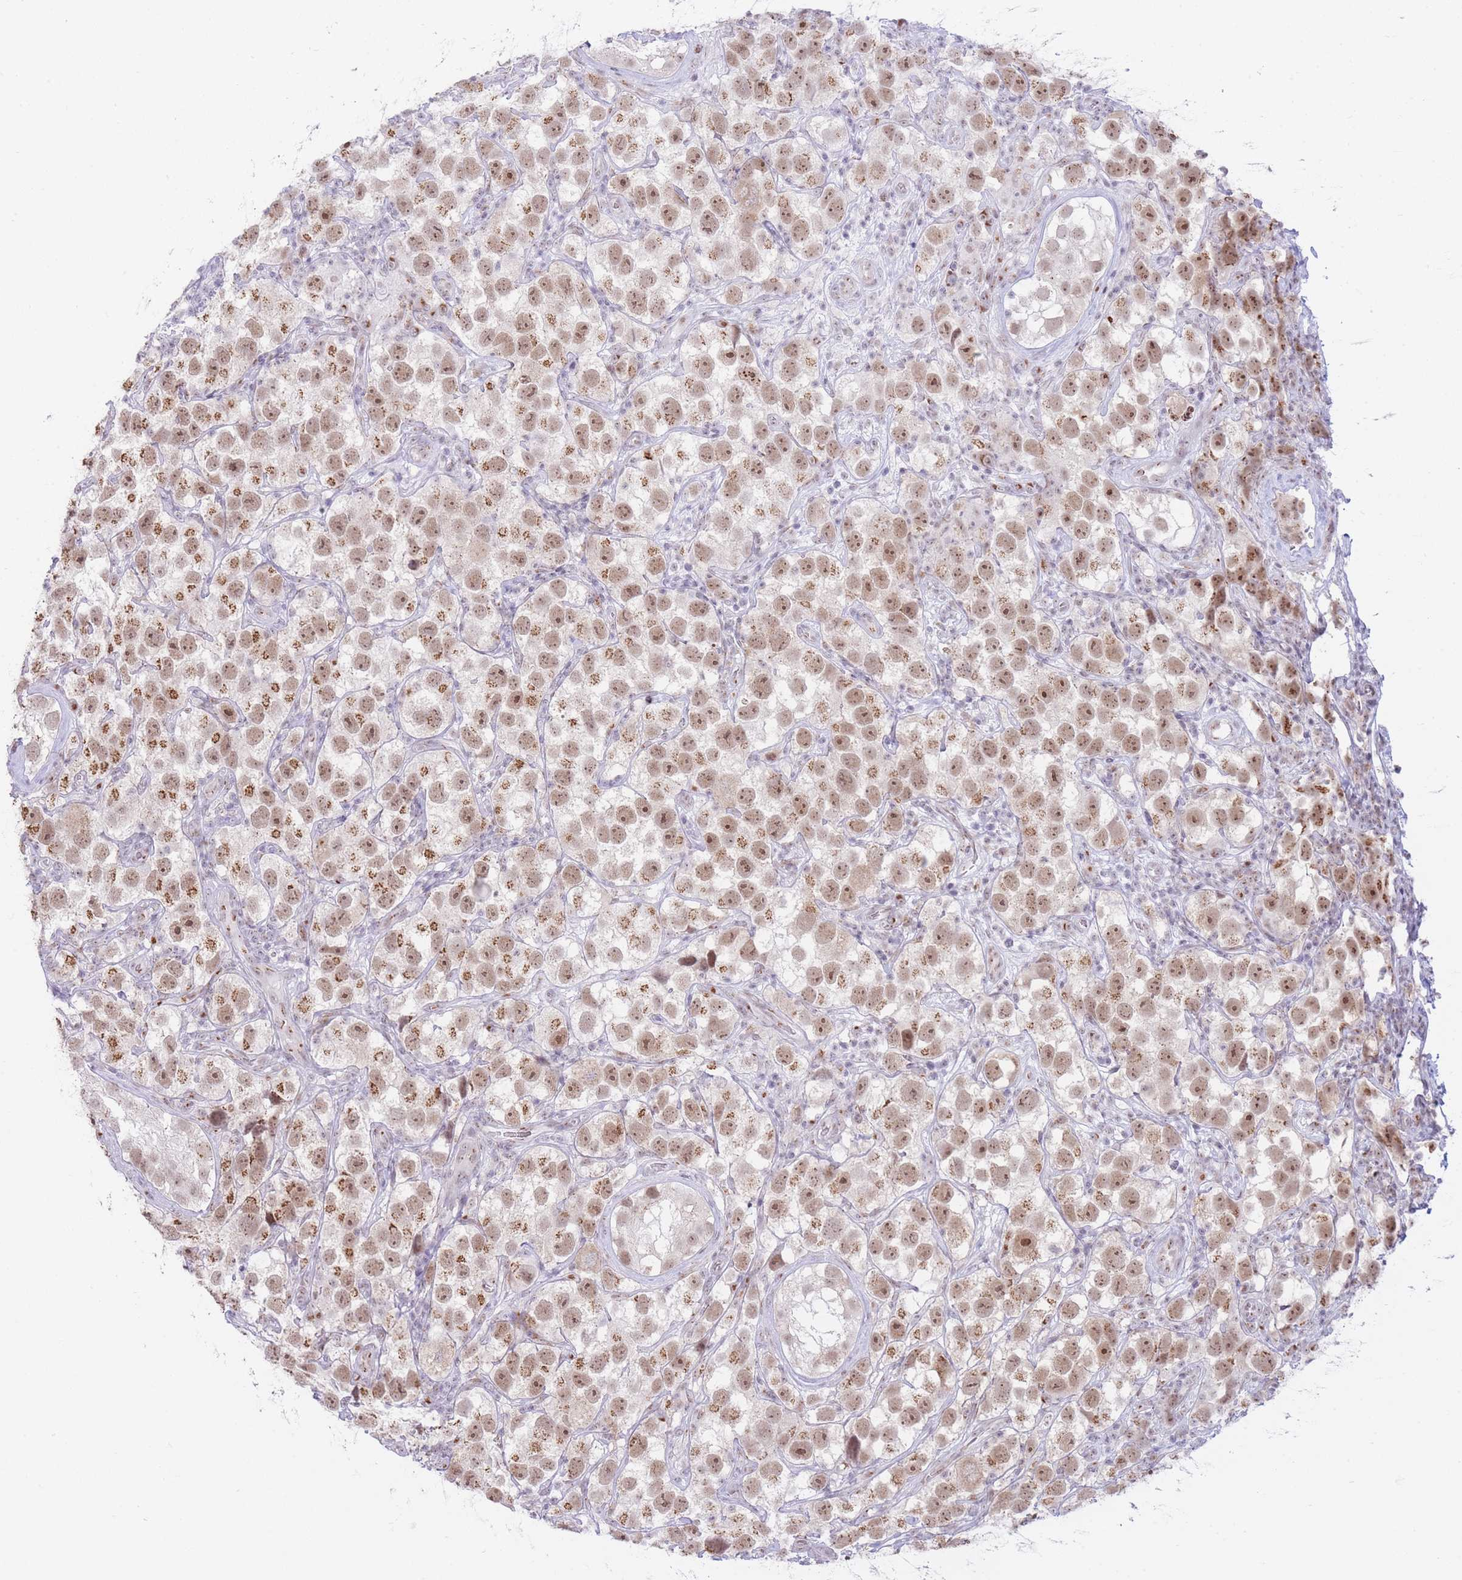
{"staining": {"intensity": "moderate", "quantity": ">75%", "location": "cytoplasmic/membranous,nuclear"}, "tissue": "testis cancer", "cell_type": "Tumor cells", "image_type": "cancer", "snomed": [{"axis": "morphology", "description": "Seminoma, NOS"}, {"axis": "topography", "description": "Testis"}], "caption": "There is medium levels of moderate cytoplasmic/membranous and nuclear positivity in tumor cells of testis seminoma, as demonstrated by immunohistochemical staining (brown color).", "gene": "INO80C", "patient": {"sex": "male", "age": 26}}